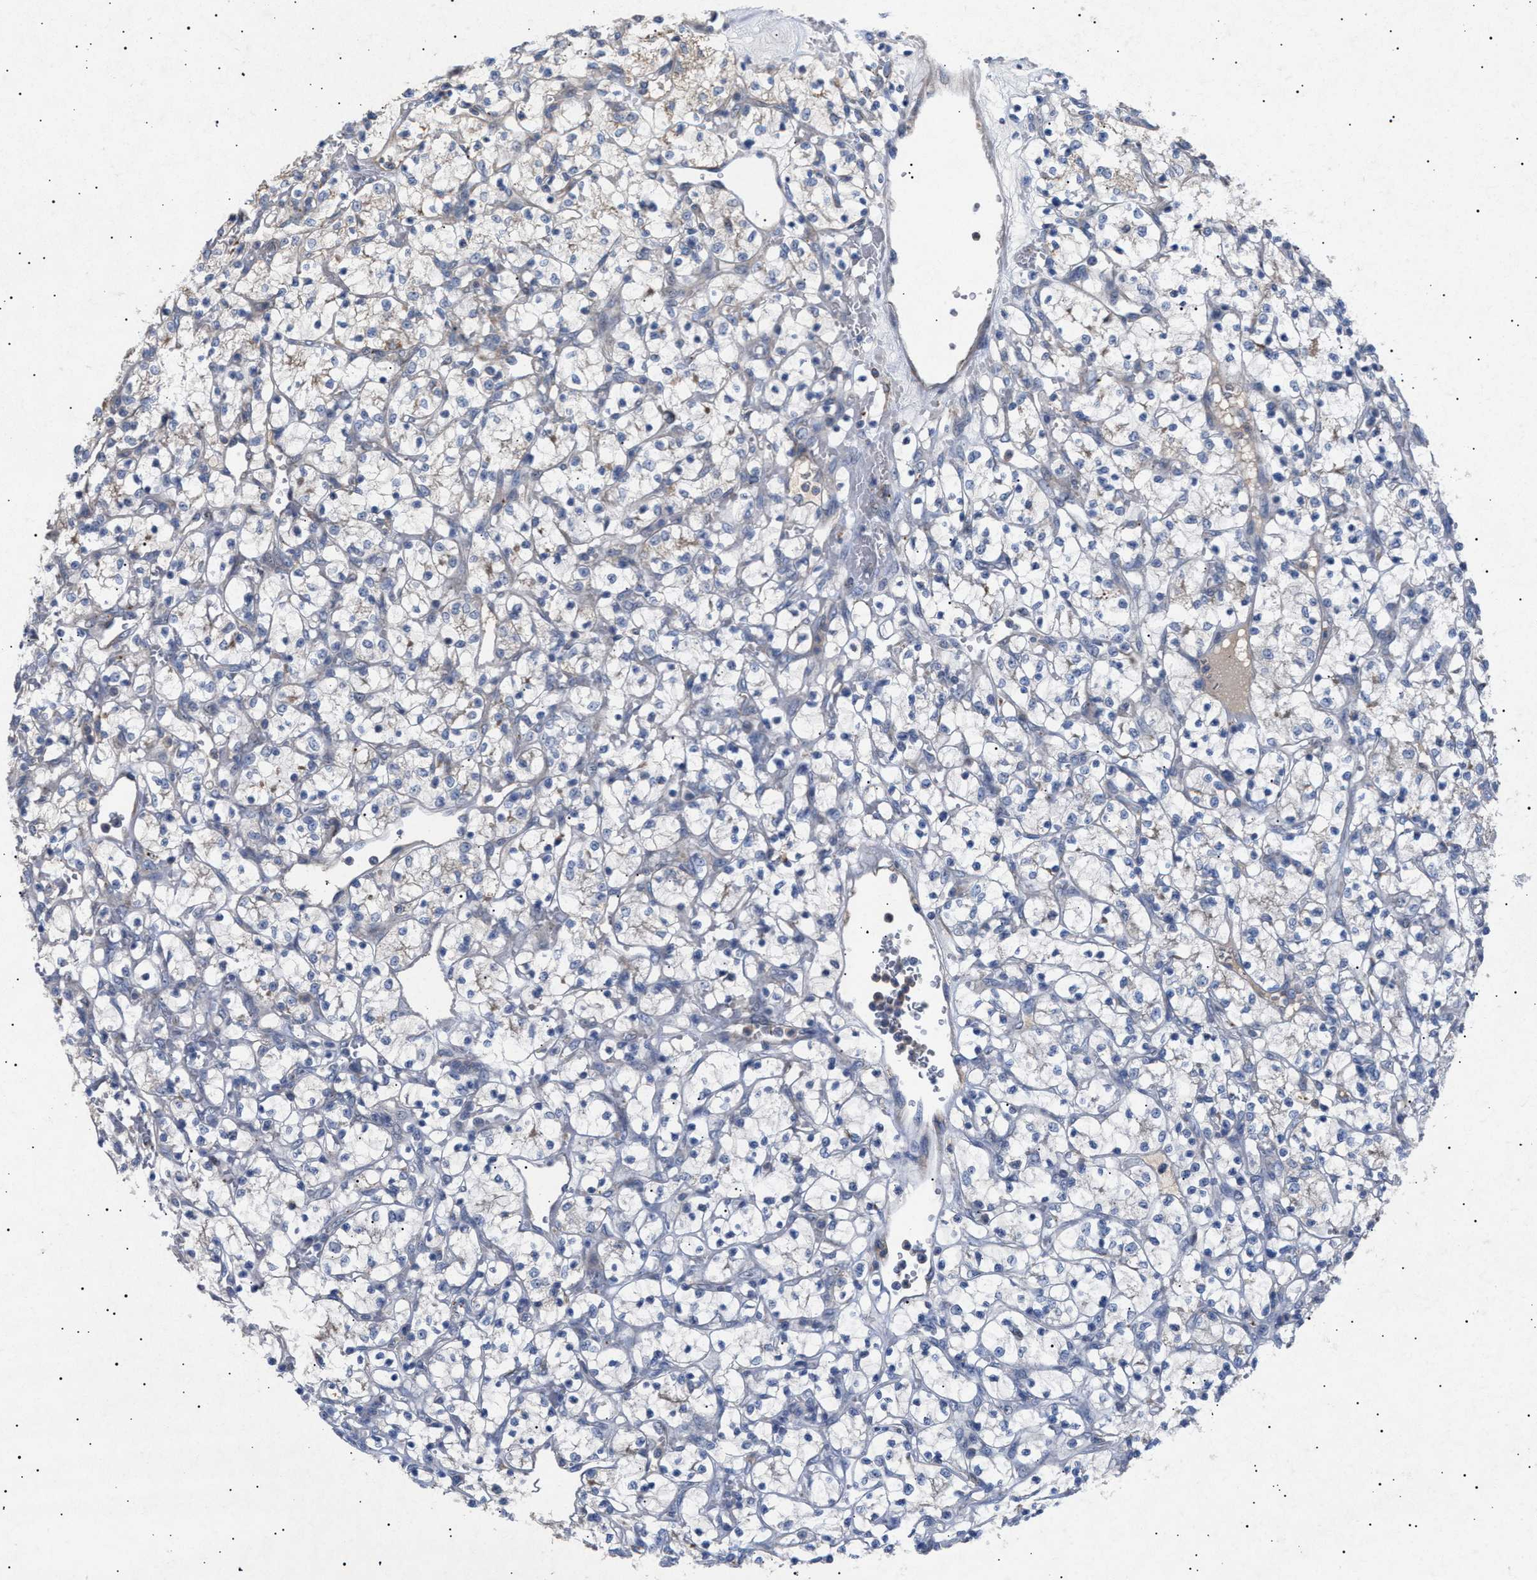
{"staining": {"intensity": "negative", "quantity": "none", "location": "none"}, "tissue": "renal cancer", "cell_type": "Tumor cells", "image_type": "cancer", "snomed": [{"axis": "morphology", "description": "Adenocarcinoma, NOS"}, {"axis": "topography", "description": "Kidney"}], "caption": "An image of human renal adenocarcinoma is negative for staining in tumor cells.", "gene": "SIRT5", "patient": {"sex": "female", "age": 69}}